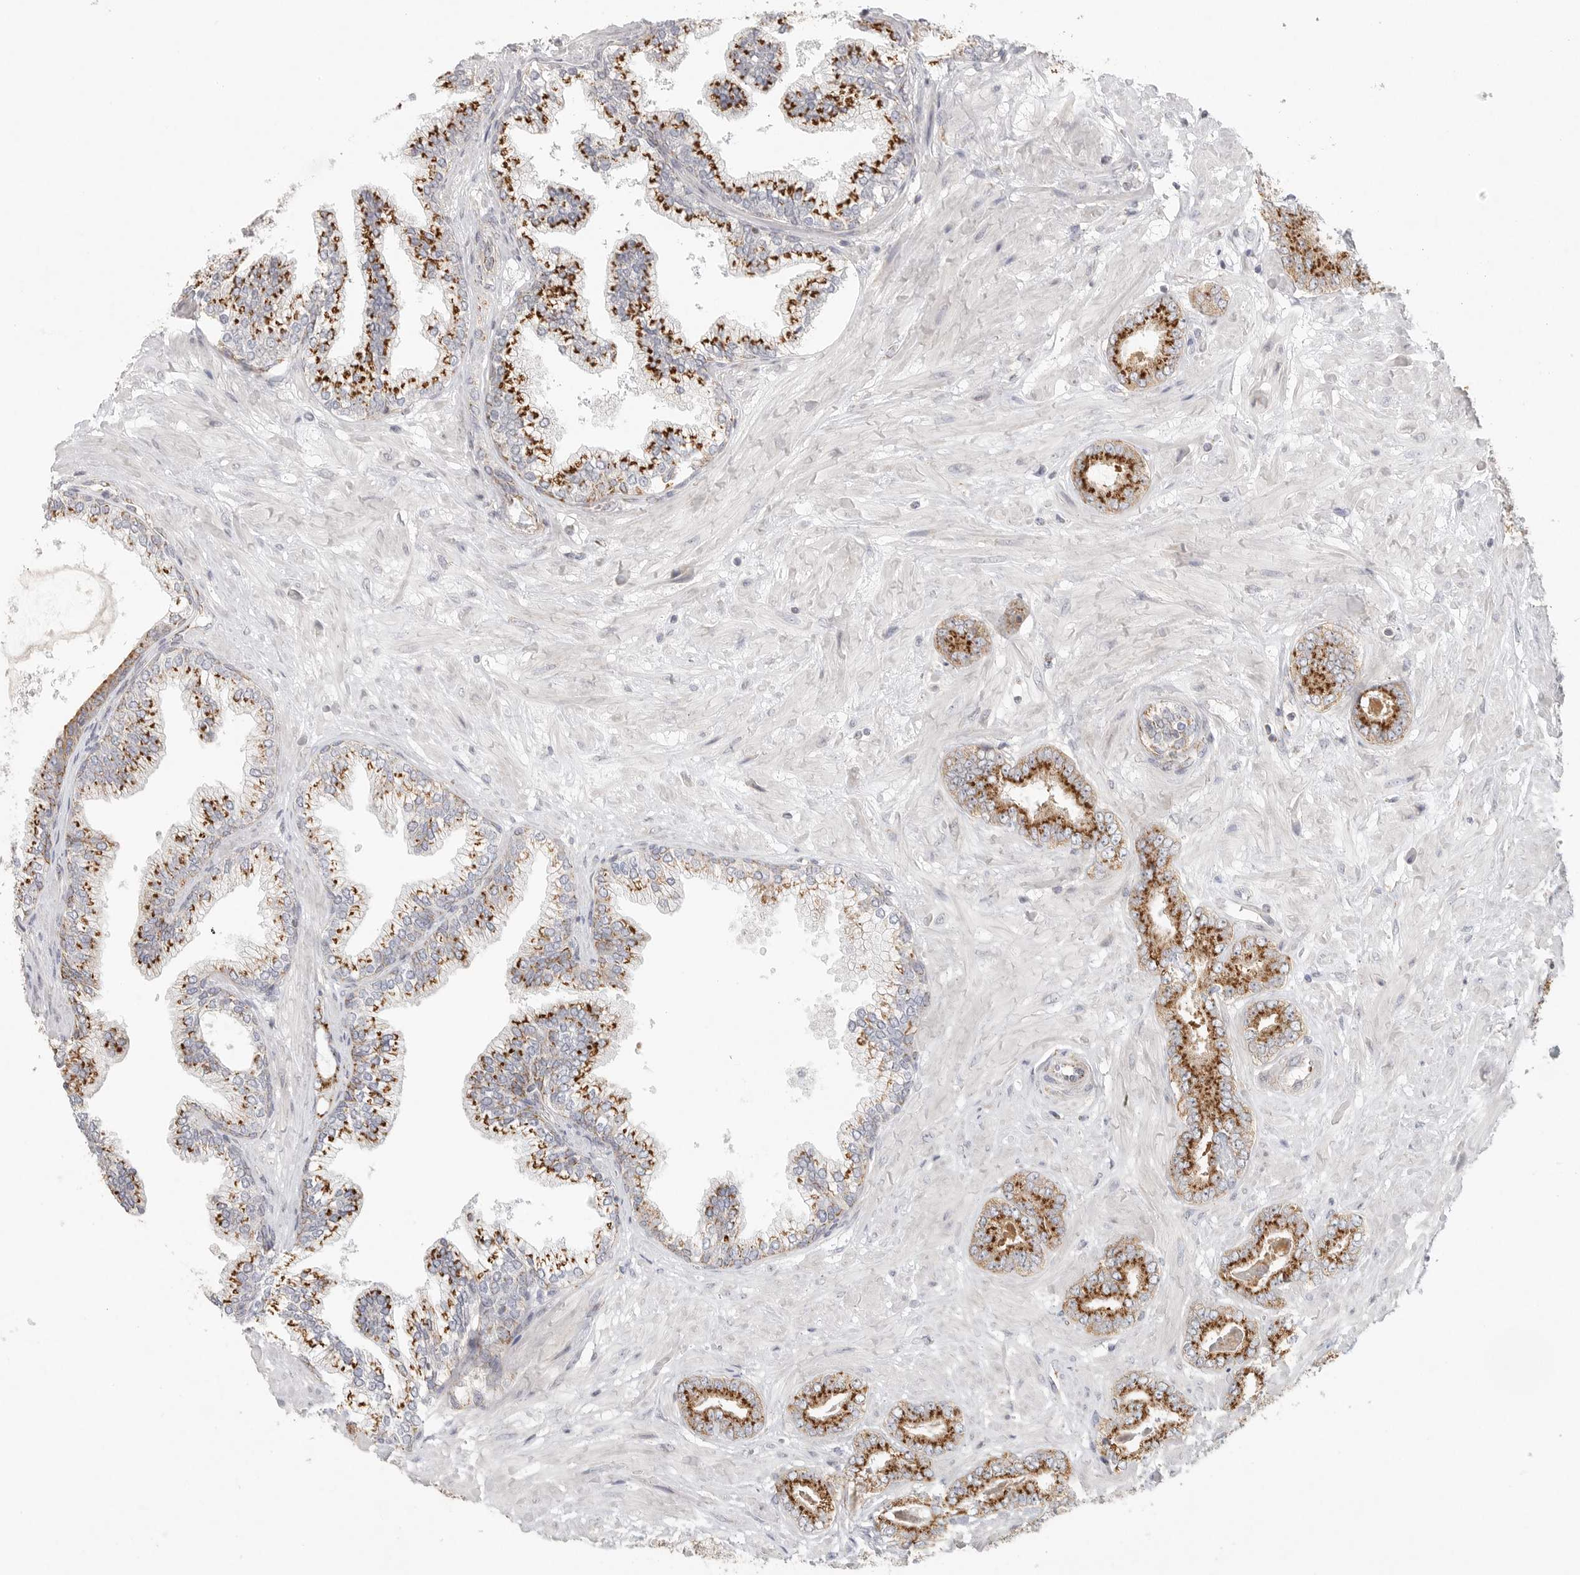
{"staining": {"intensity": "strong", "quantity": ">75%", "location": "cytoplasmic/membranous"}, "tissue": "prostate cancer", "cell_type": "Tumor cells", "image_type": "cancer", "snomed": [{"axis": "morphology", "description": "Adenocarcinoma, Low grade"}, {"axis": "topography", "description": "Prostate"}], "caption": "Immunohistochemistry (DAB) staining of human prostate cancer exhibits strong cytoplasmic/membranous protein expression in about >75% of tumor cells.", "gene": "SLC25A26", "patient": {"sex": "male", "age": 71}}